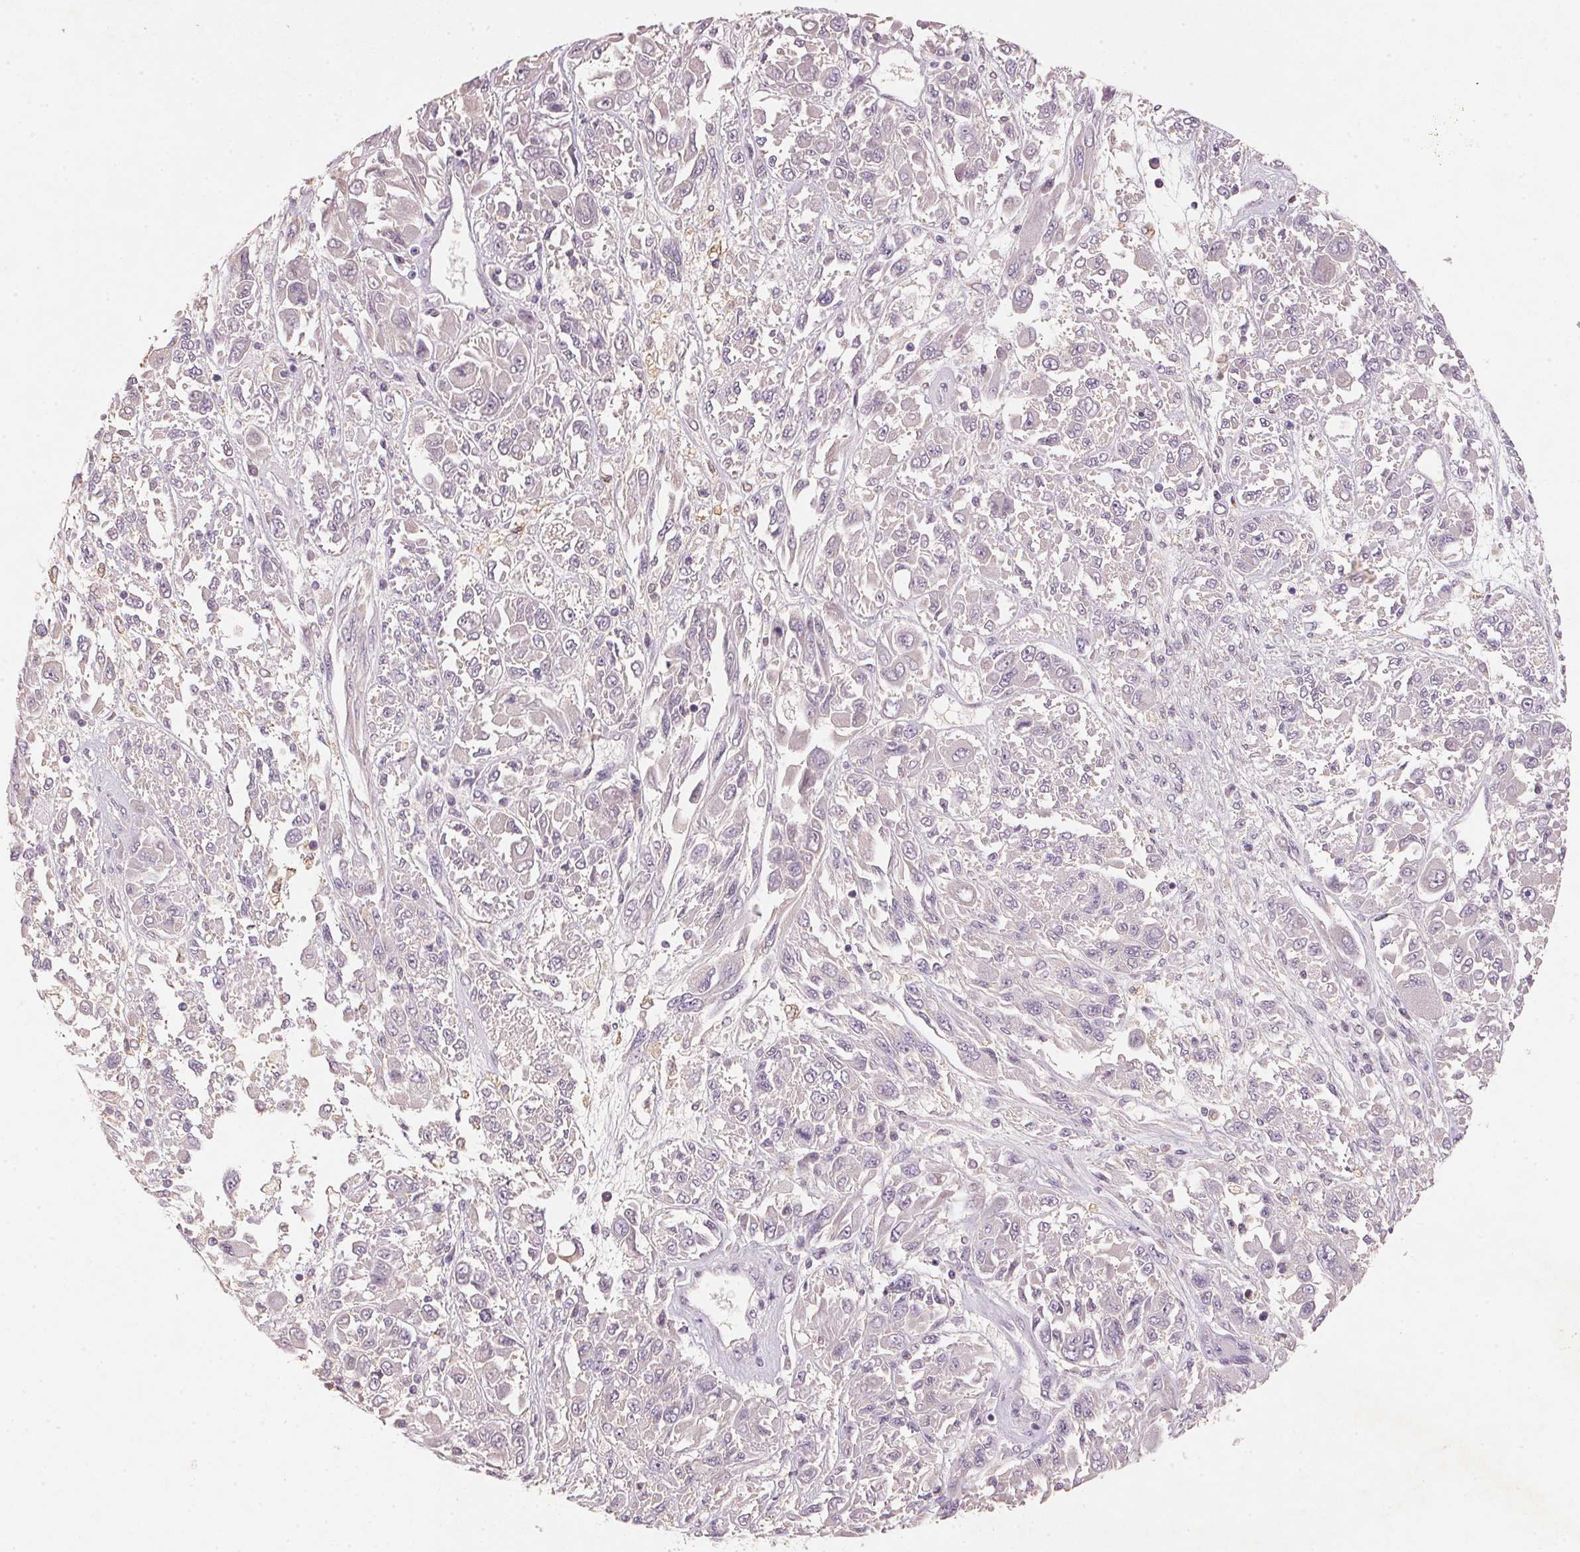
{"staining": {"intensity": "negative", "quantity": "none", "location": "none"}, "tissue": "melanoma", "cell_type": "Tumor cells", "image_type": "cancer", "snomed": [{"axis": "morphology", "description": "Malignant melanoma, NOS"}, {"axis": "topography", "description": "Skin"}], "caption": "A high-resolution histopathology image shows IHC staining of melanoma, which reveals no significant expression in tumor cells. (DAB (3,3'-diaminobenzidine) immunohistochemistry (IHC) with hematoxylin counter stain).", "gene": "CXCL5", "patient": {"sex": "female", "age": 91}}